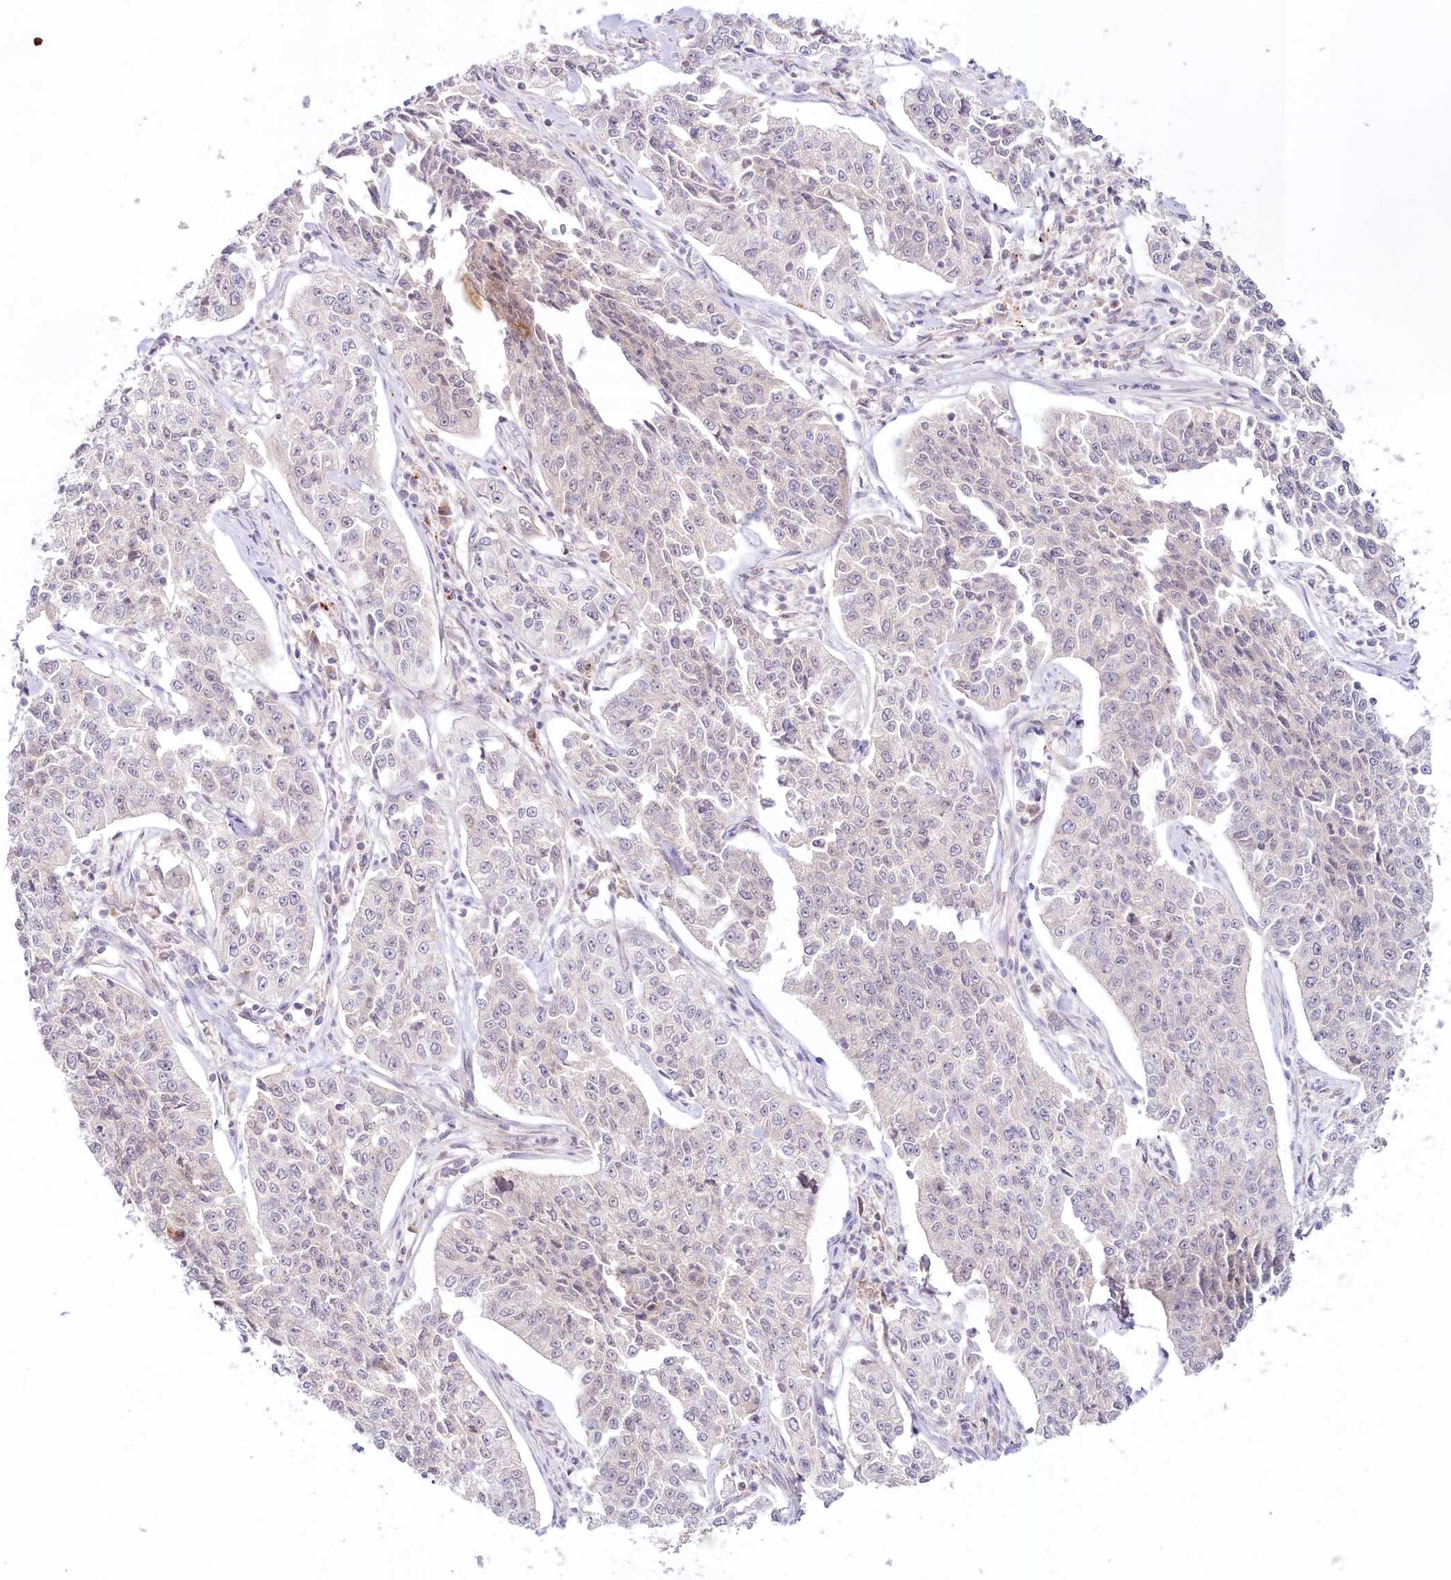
{"staining": {"intensity": "negative", "quantity": "none", "location": "none"}, "tissue": "cervical cancer", "cell_type": "Tumor cells", "image_type": "cancer", "snomed": [{"axis": "morphology", "description": "Squamous cell carcinoma, NOS"}, {"axis": "topography", "description": "Cervix"}], "caption": "Immunohistochemistry (IHC) of cervical cancer (squamous cell carcinoma) reveals no positivity in tumor cells.", "gene": "PSAPL1", "patient": {"sex": "female", "age": 35}}